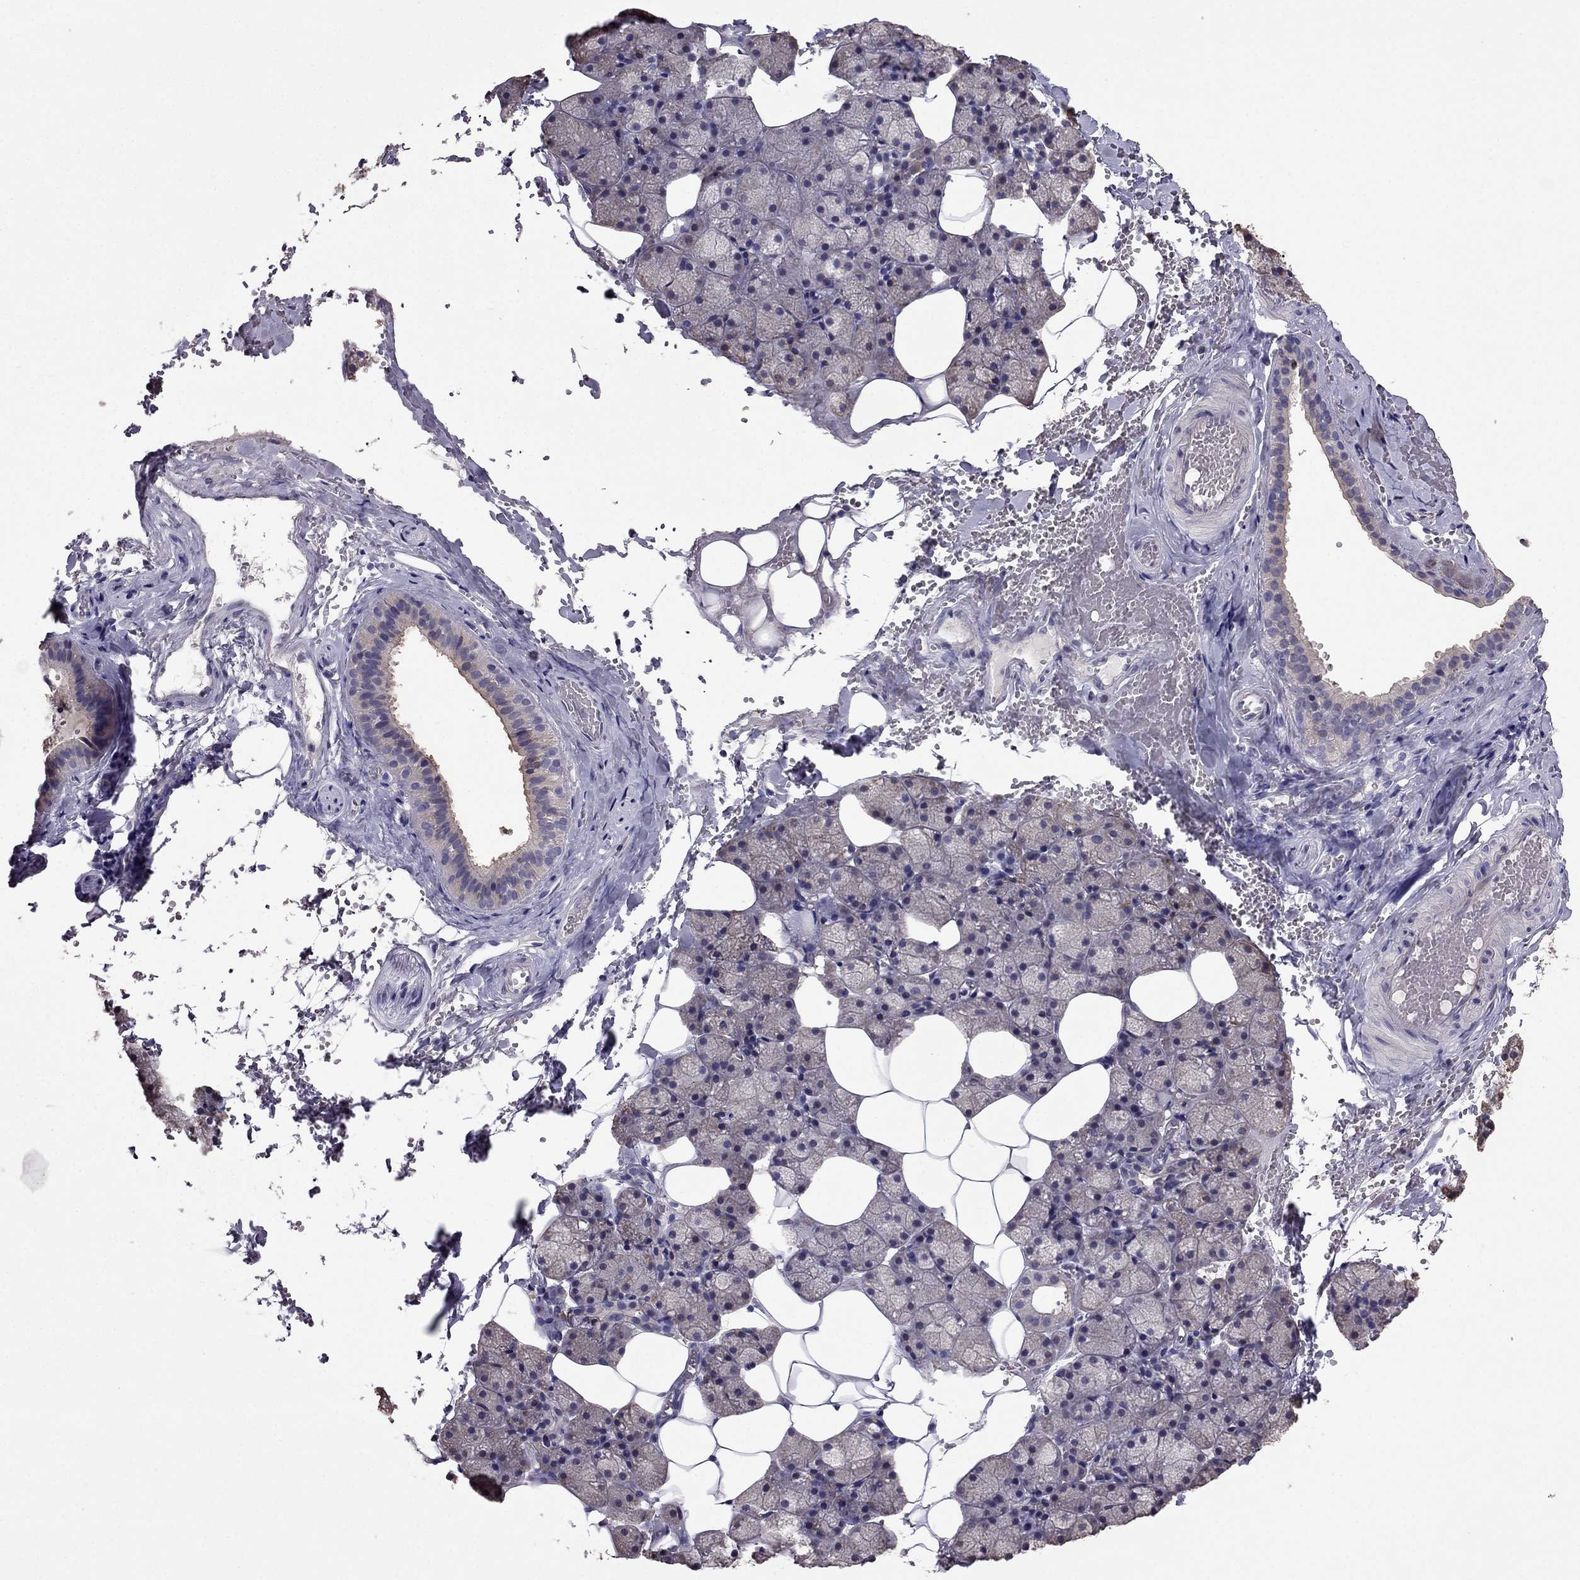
{"staining": {"intensity": "weak", "quantity": "<25%", "location": "cytoplasmic/membranous"}, "tissue": "salivary gland", "cell_type": "Glandular cells", "image_type": "normal", "snomed": [{"axis": "morphology", "description": "Normal tissue, NOS"}, {"axis": "topography", "description": "Salivary gland"}], "caption": "Micrograph shows no protein expression in glandular cells of normal salivary gland. Brightfield microscopy of IHC stained with DAB (brown) and hematoxylin (blue), captured at high magnification.", "gene": "CDH9", "patient": {"sex": "male", "age": 38}}